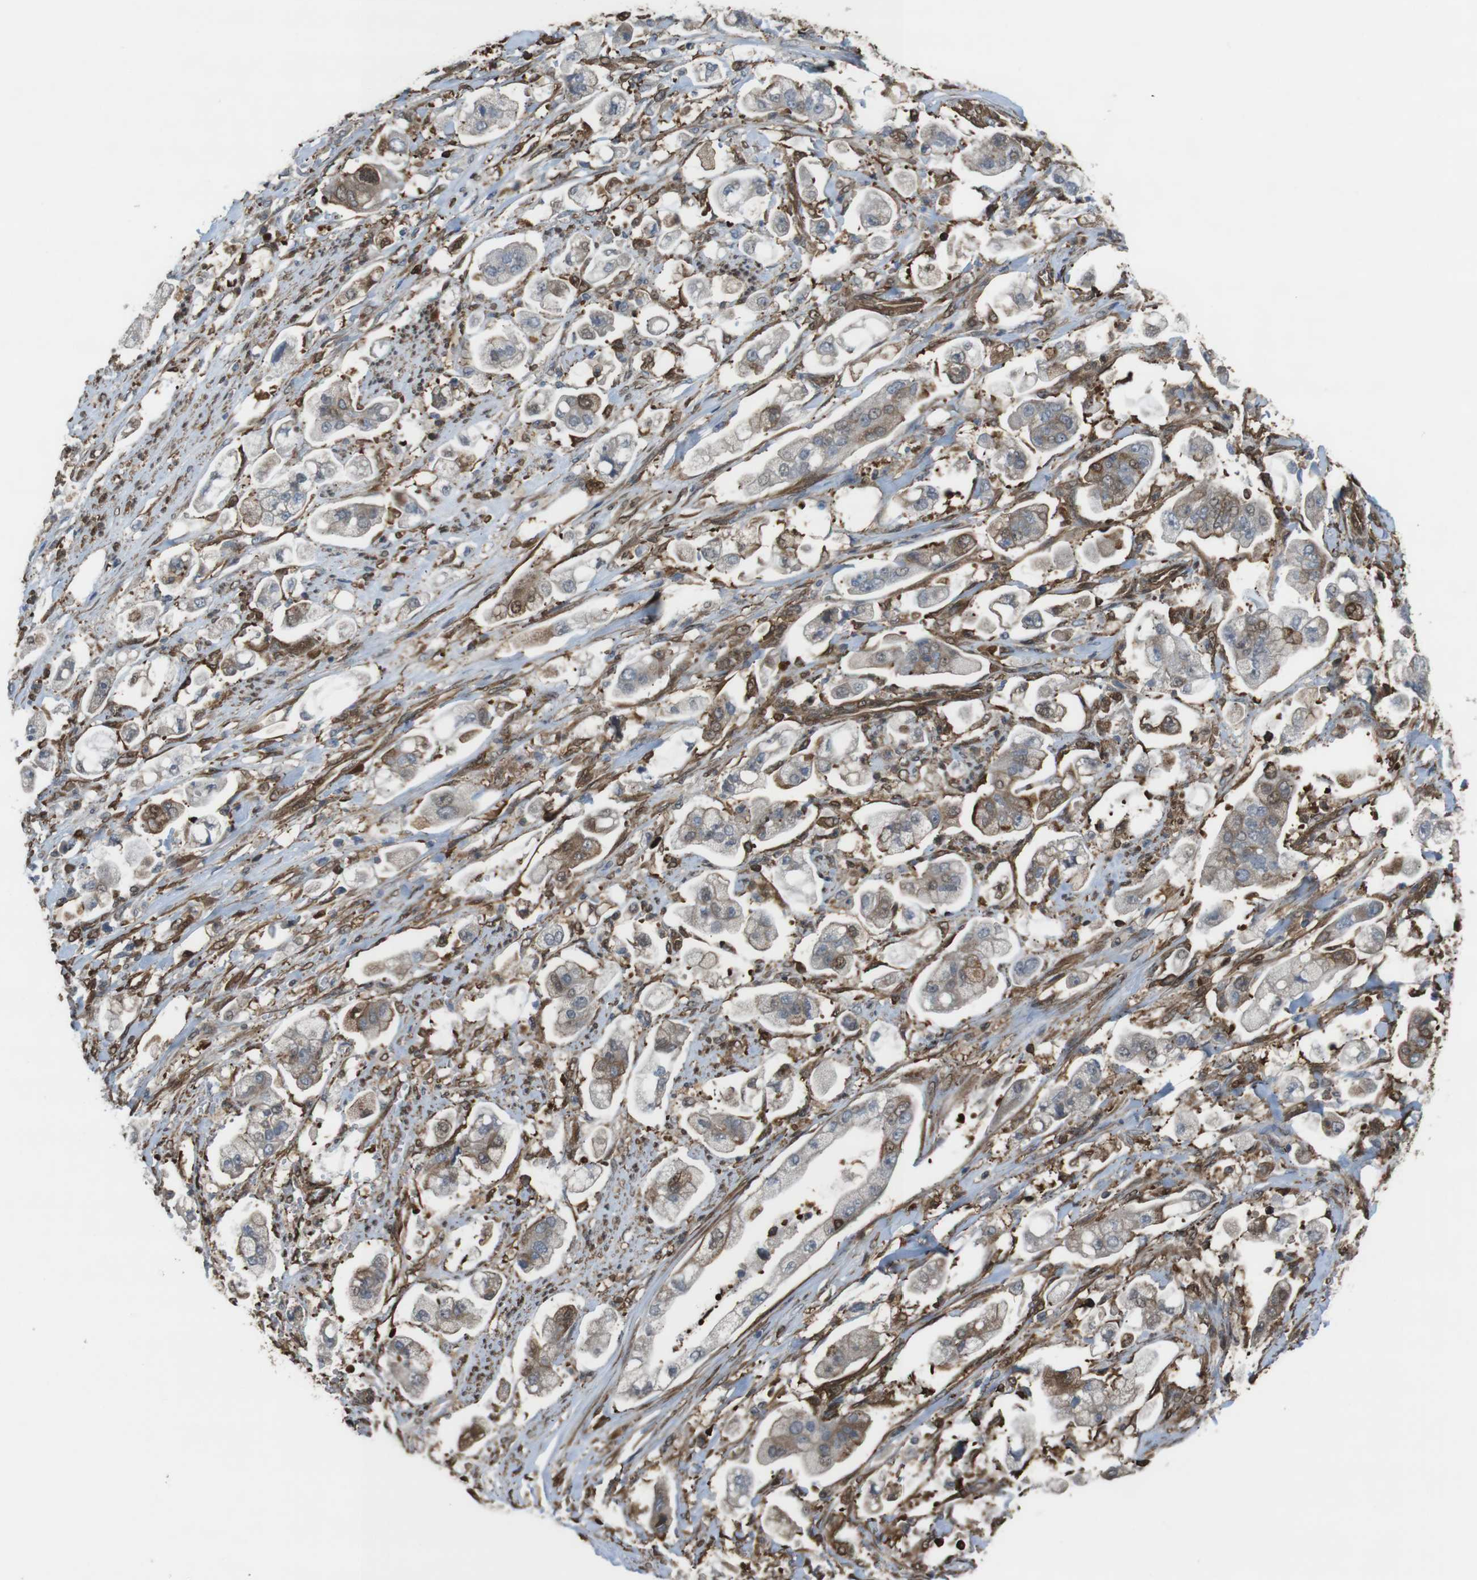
{"staining": {"intensity": "moderate", "quantity": "<25%", "location": "cytoplasmic/membranous"}, "tissue": "stomach cancer", "cell_type": "Tumor cells", "image_type": "cancer", "snomed": [{"axis": "morphology", "description": "Adenocarcinoma, NOS"}, {"axis": "topography", "description": "Stomach"}], "caption": "There is low levels of moderate cytoplasmic/membranous expression in tumor cells of stomach cancer, as demonstrated by immunohistochemical staining (brown color).", "gene": "ARHGDIA", "patient": {"sex": "male", "age": 62}}